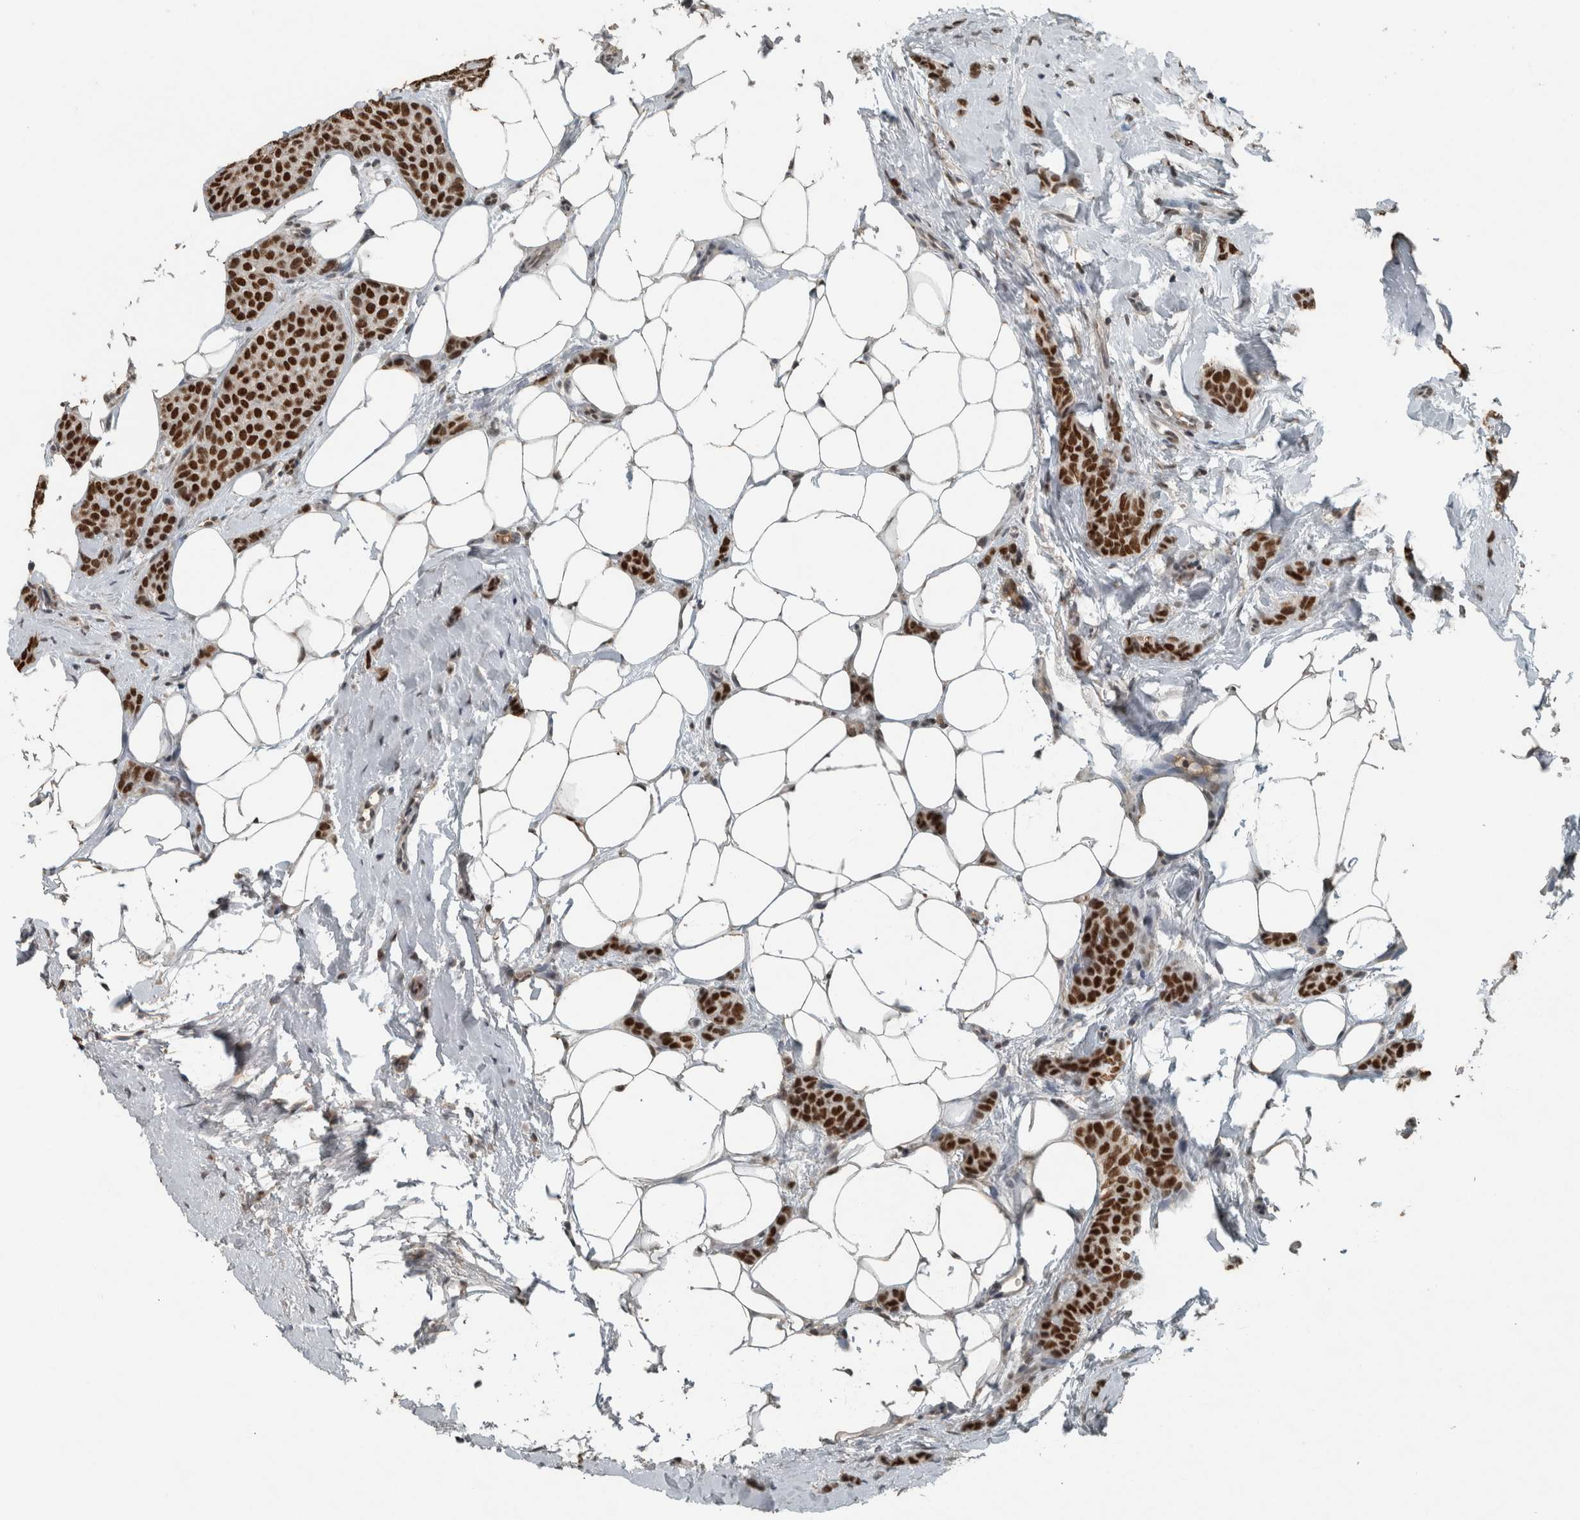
{"staining": {"intensity": "strong", "quantity": ">75%", "location": "nuclear"}, "tissue": "breast cancer", "cell_type": "Tumor cells", "image_type": "cancer", "snomed": [{"axis": "morphology", "description": "Lobular carcinoma"}, {"axis": "topography", "description": "Skin"}, {"axis": "topography", "description": "Breast"}], "caption": "Tumor cells display high levels of strong nuclear expression in about >75% of cells in lobular carcinoma (breast). Ihc stains the protein in brown and the nuclei are stained blue.", "gene": "ZNF24", "patient": {"sex": "female", "age": 46}}